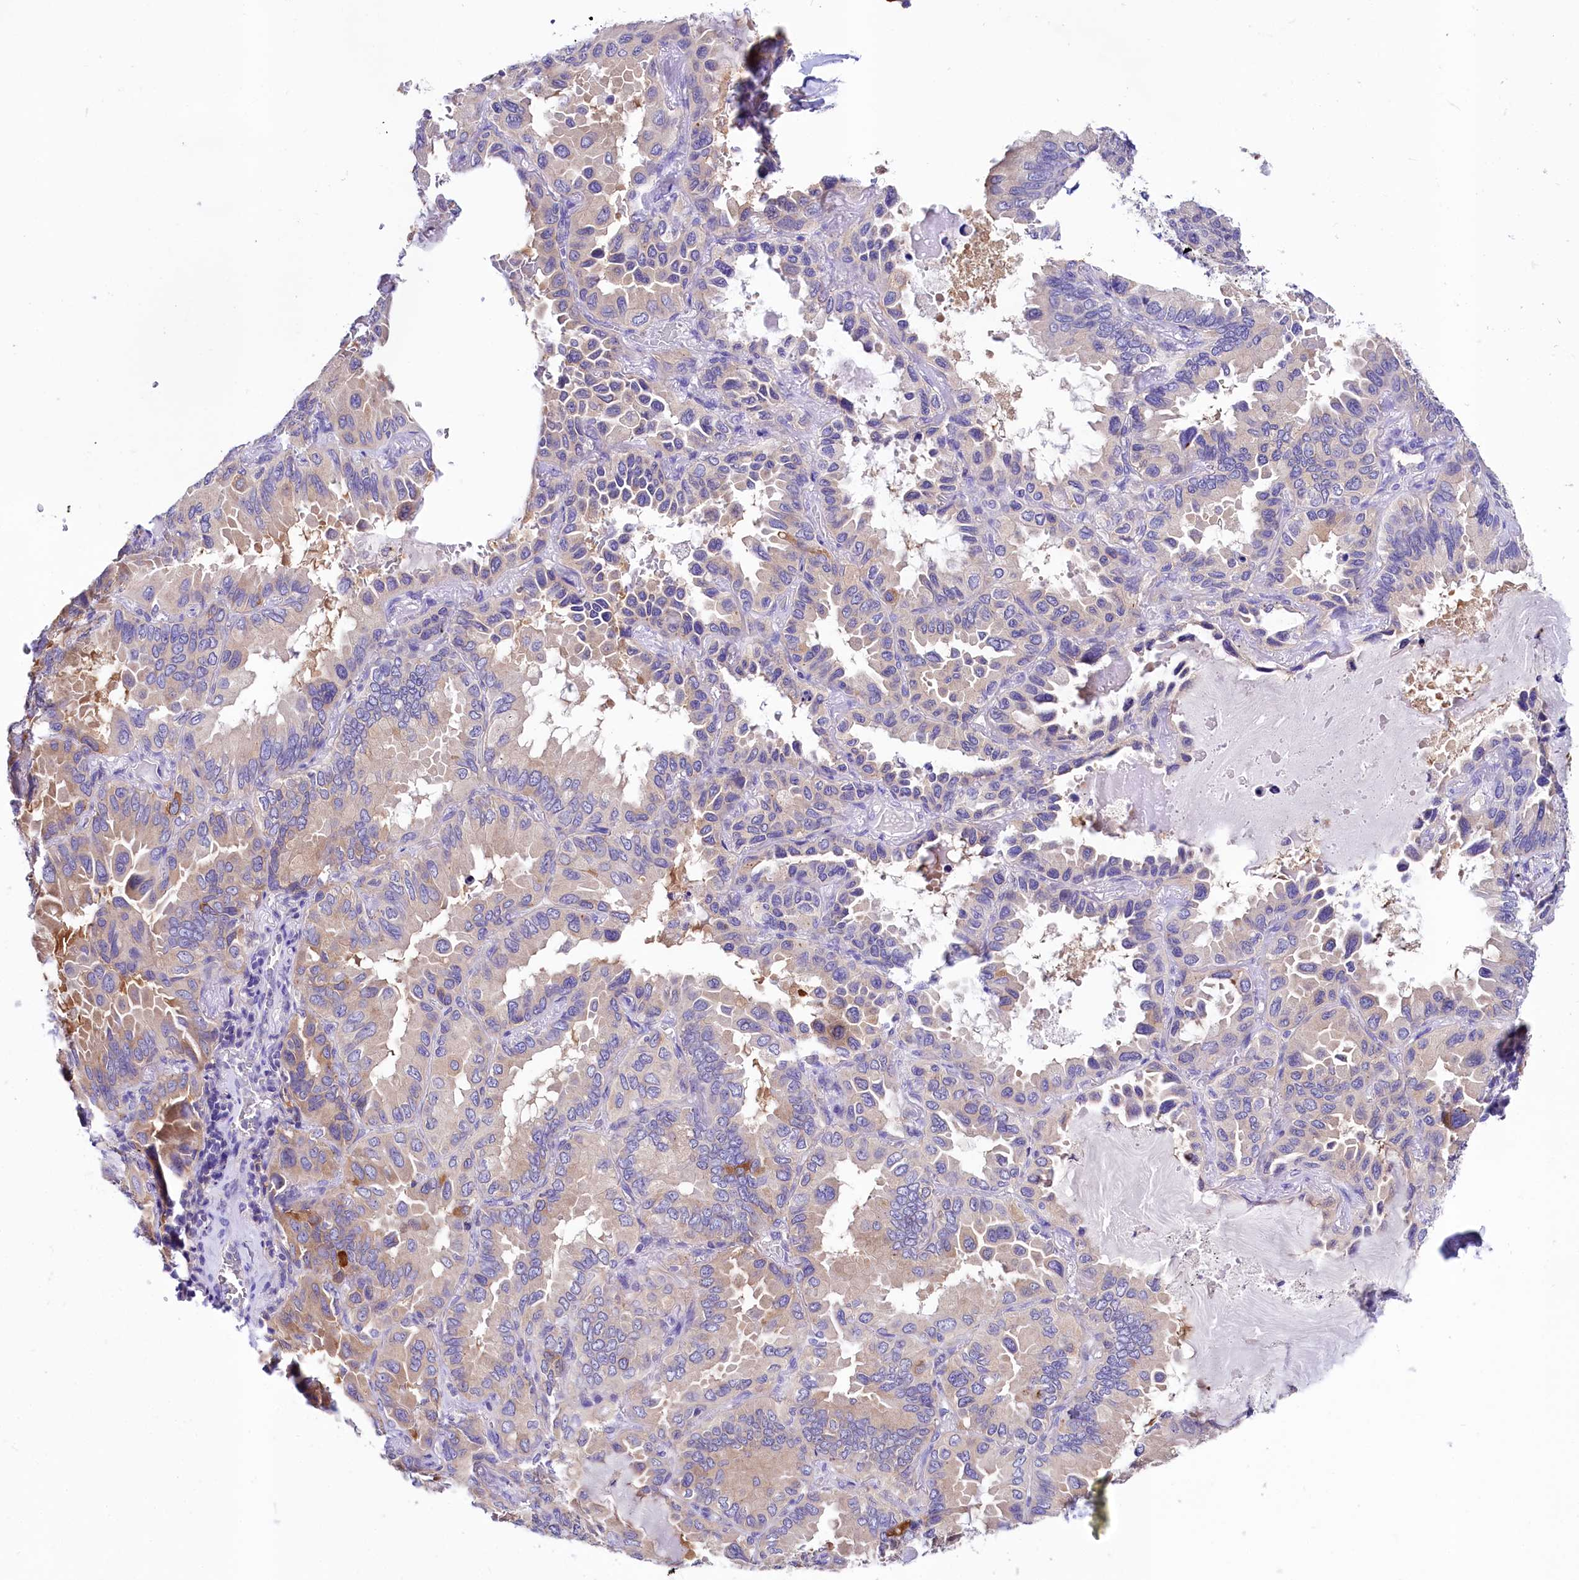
{"staining": {"intensity": "negative", "quantity": "none", "location": "none"}, "tissue": "lung cancer", "cell_type": "Tumor cells", "image_type": "cancer", "snomed": [{"axis": "morphology", "description": "Adenocarcinoma, NOS"}, {"axis": "topography", "description": "Lung"}], "caption": "Immunohistochemical staining of lung cancer (adenocarcinoma) displays no significant staining in tumor cells. (Brightfield microscopy of DAB (3,3'-diaminobenzidine) immunohistochemistry at high magnification).", "gene": "ABHD5", "patient": {"sex": "male", "age": 64}}